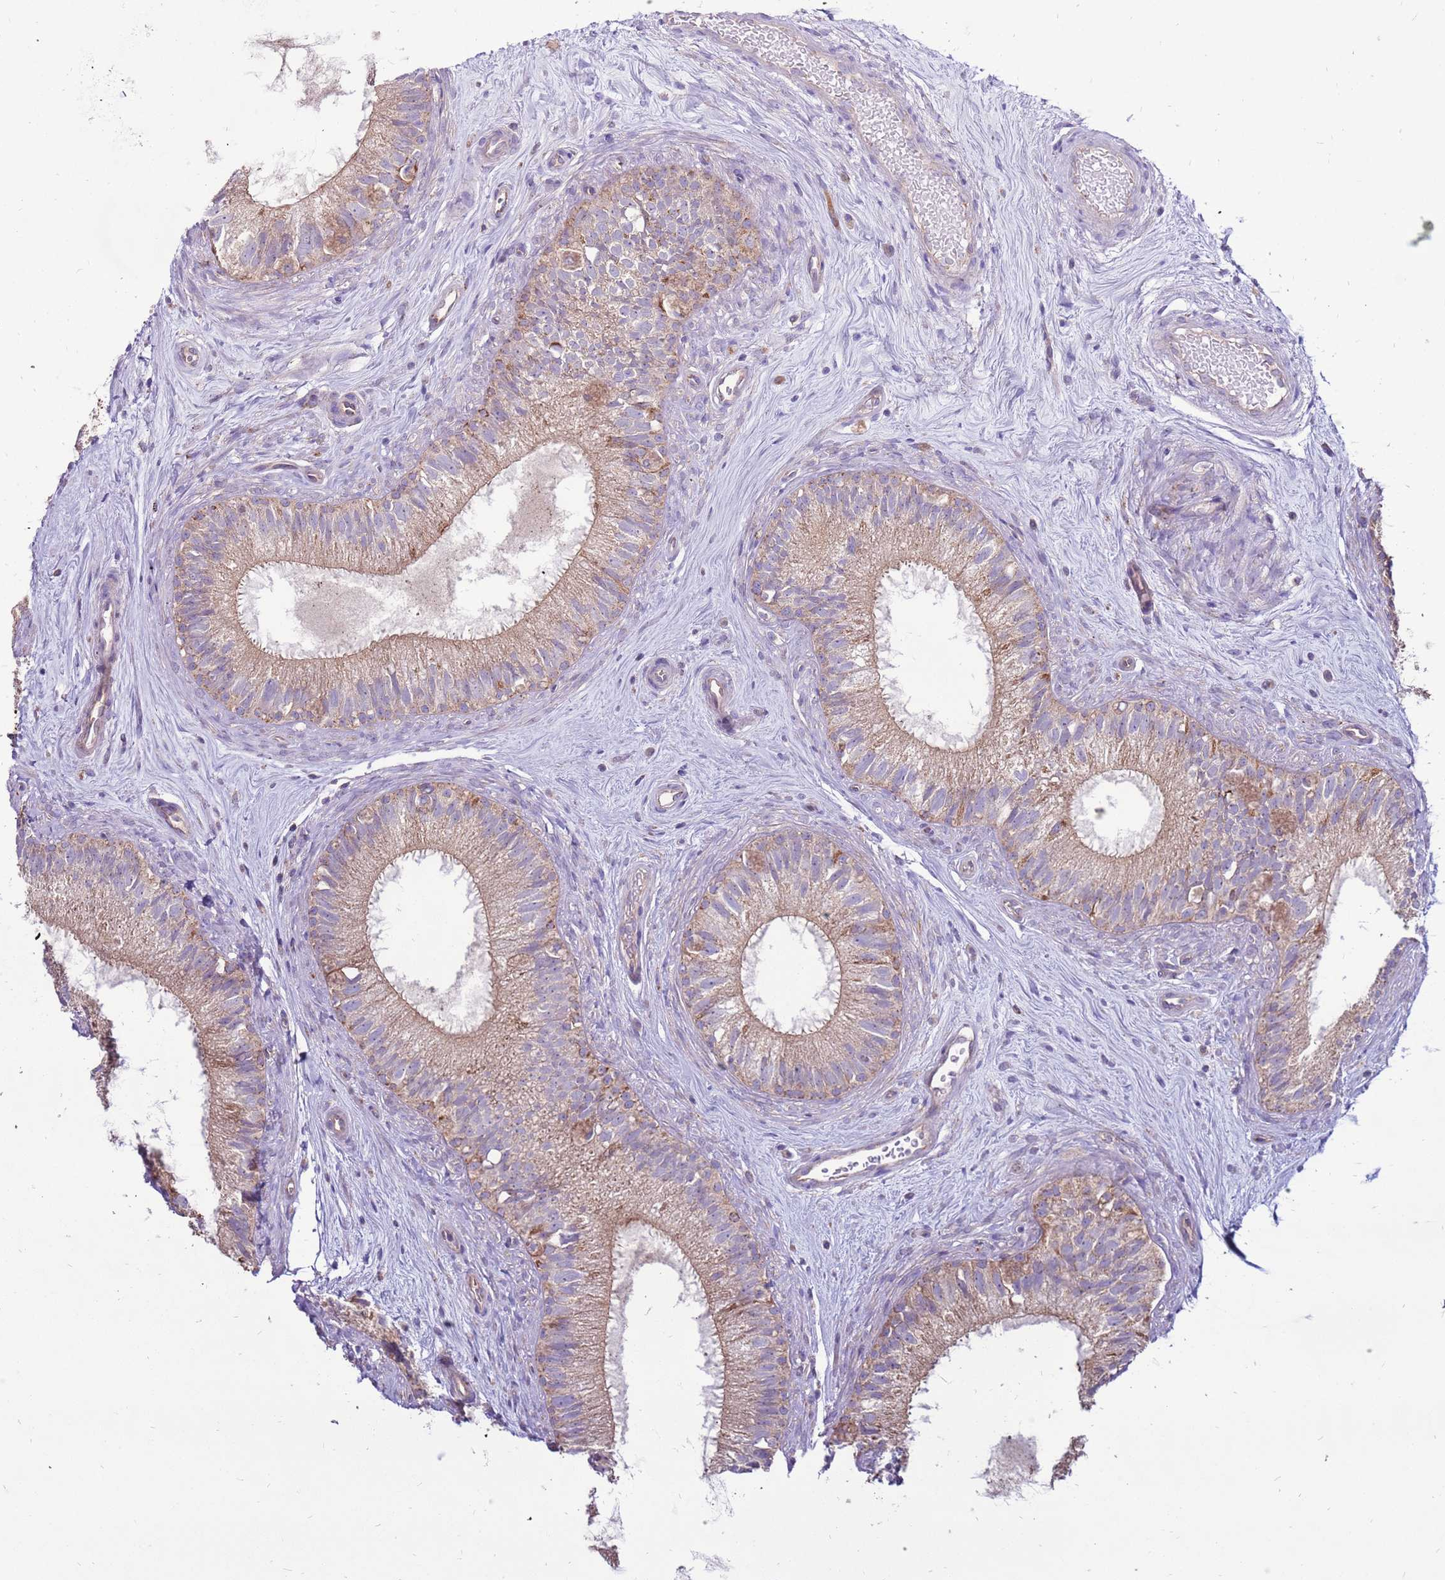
{"staining": {"intensity": "moderate", "quantity": ">75%", "location": "cytoplasmic/membranous"}, "tissue": "epididymis", "cell_type": "Glandular cells", "image_type": "normal", "snomed": [{"axis": "morphology", "description": "Normal tissue, NOS"}, {"axis": "topography", "description": "Epididymis"}], "caption": "The photomicrograph exhibits staining of normal epididymis, revealing moderate cytoplasmic/membranous protein positivity (brown color) within glandular cells. (Brightfield microscopy of DAB IHC at high magnification).", "gene": "TRAPPC4", "patient": {"sex": "male", "age": 71}}